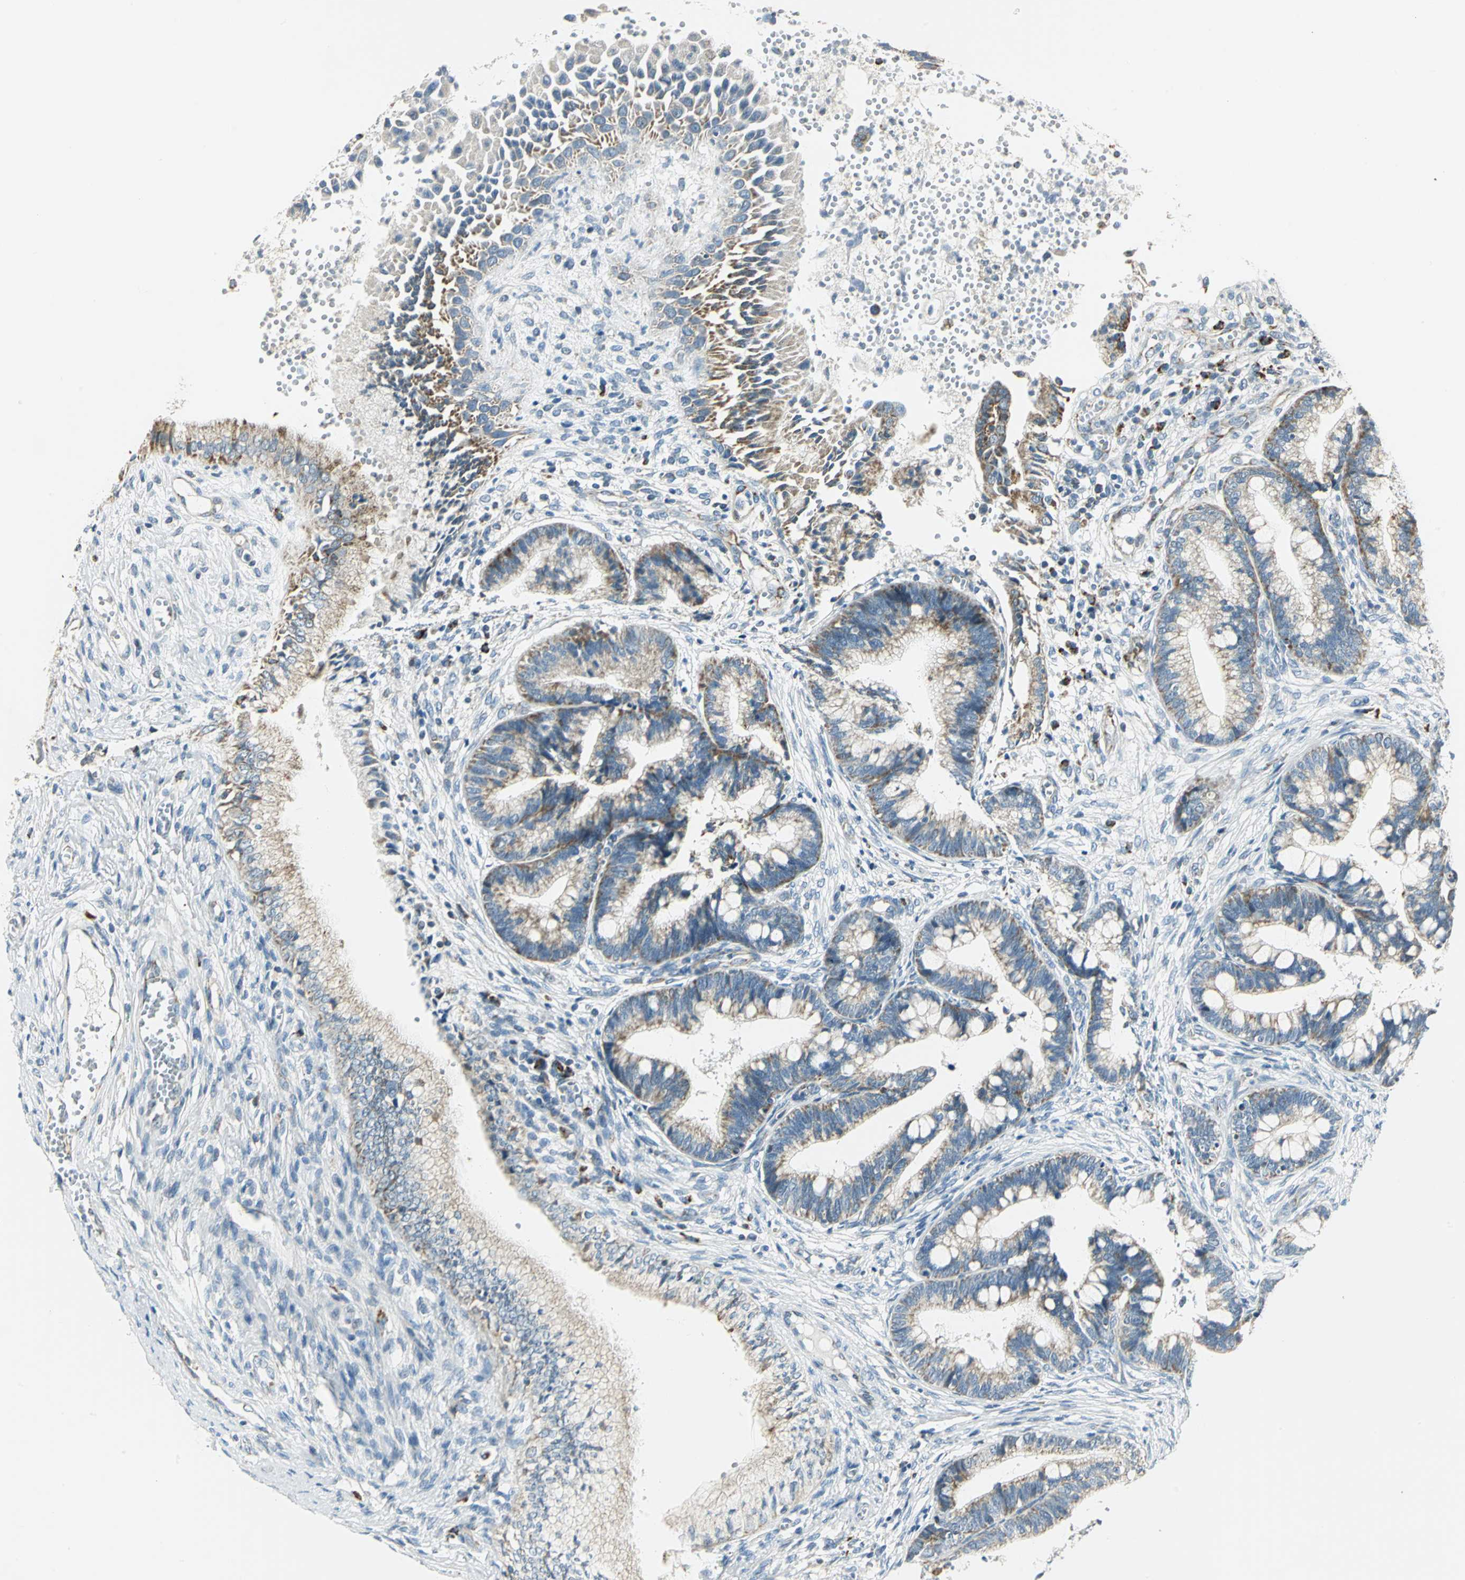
{"staining": {"intensity": "moderate", "quantity": "25%-75%", "location": "cytoplasmic/membranous"}, "tissue": "cervical cancer", "cell_type": "Tumor cells", "image_type": "cancer", "snomed": [{"axis": "morphology", "description": "Adenocarcinoma, NOS"}, {"axis": "topography", "description": "Cervix"}], "caption": "A histopathology image showing moderate cytoplasmic/membranous expression in about 25%-75% of tumor cells in cervical cancer, as visualized by brown immunohistochemical staining.", "gene": "ACADM", "patient": {"sex": "female", "age": 36}}